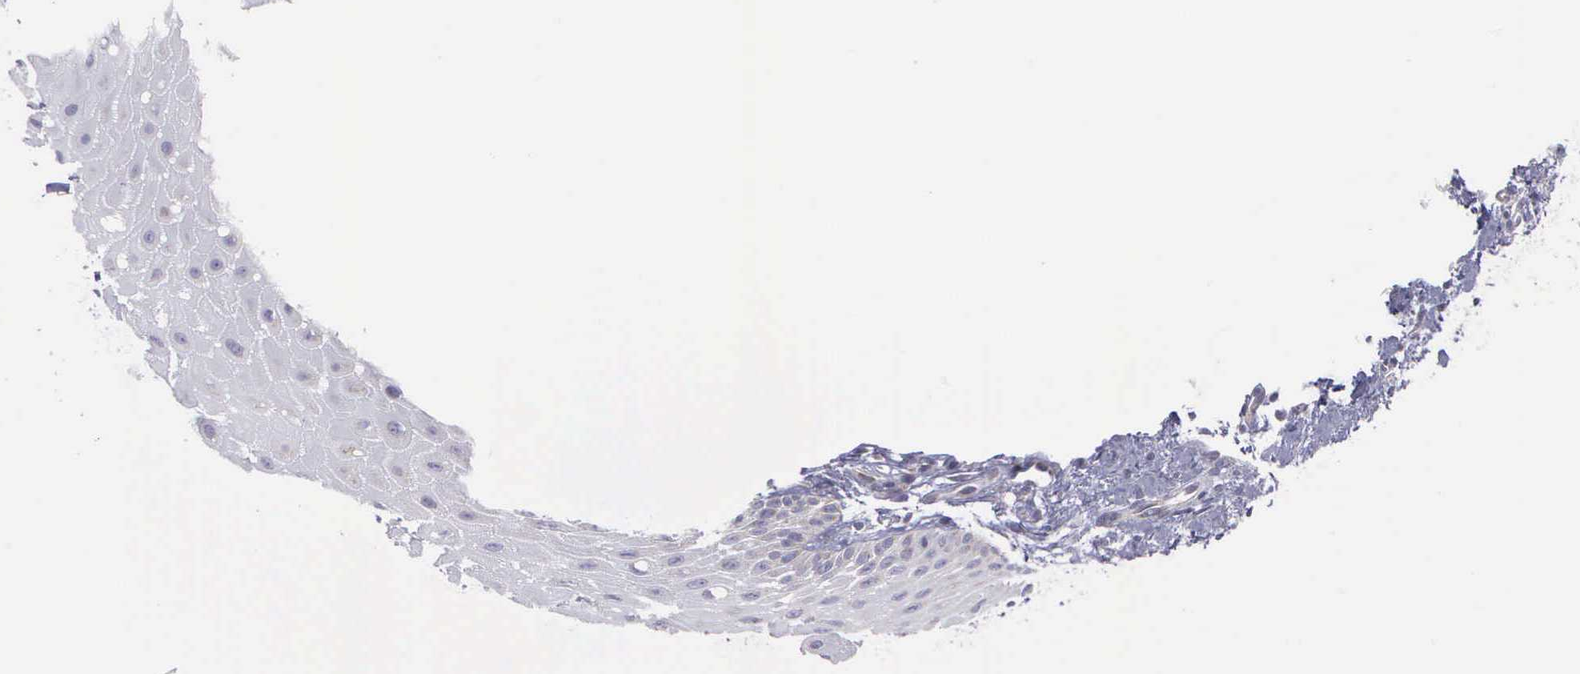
{"staining": {"intensity": "weak", "quantity": "<25%", "location": "cytoplasmic/membranous"}, "tissue": "oral mucosa", "cell_type": "Squamous epithelial cells", "image_type": "normal", "snomed": [{"axis": "morphology", "description": "Normal tissue, NOS"}, {"axis": "topography", "description": "Oral tissue"}], "caption": "Immunohistochemistry photomicrograph of normal oral mucosa: human oral mucosa stained with DAB shows no significant protein expression in squamous epithelial cells.", "gene": "SYNJ2BP", "patient": {"sex": "female", "age": 47}}